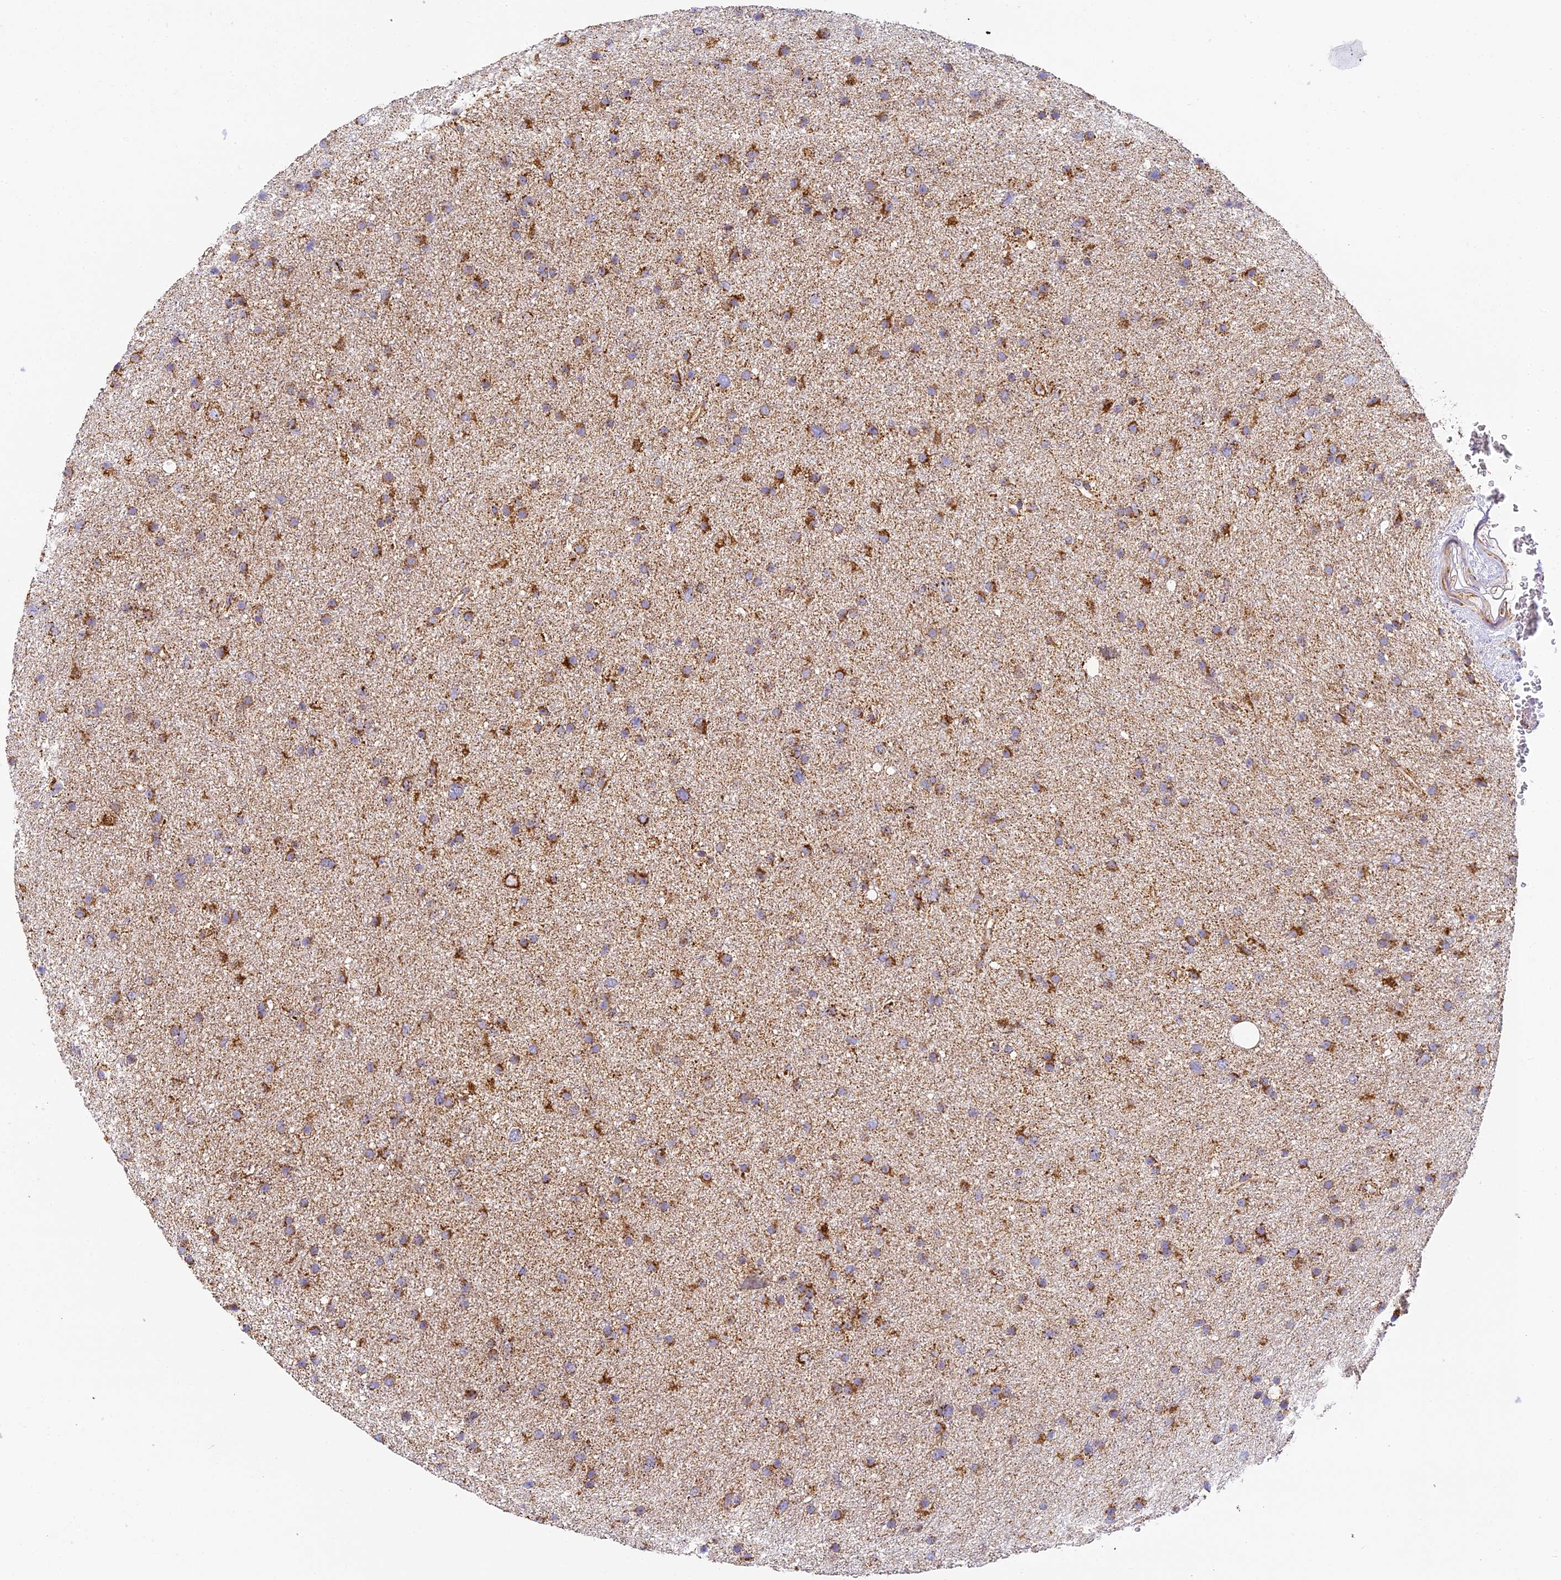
{"staining": {"intensity": "moderate", "quantity": ">75%", "location": "cytoplasmic/membranous"}, "tissue": "glioma", "cell_type": "Tumor cells", "image_type": "cancer", "snomed": [{"axis": "morphology", "description": "Glioma, malignant, Low grade"}, {"axis": "topography", "description": "Cerebral cortex"}], "caption": "Glioma stained with DAB (3,3'-diaminobenzidine) immunohistochemistry shows medium levels of moderate cytoplasmic/membranous staining in approximately >75% of tumor cells. The staining was performed using DAB, with brown indicating positive protein expression. Nuclei are stained blue with hematoxylin.", "gene": "STK17A", "patient": {"sex": "female", "age": 39}}